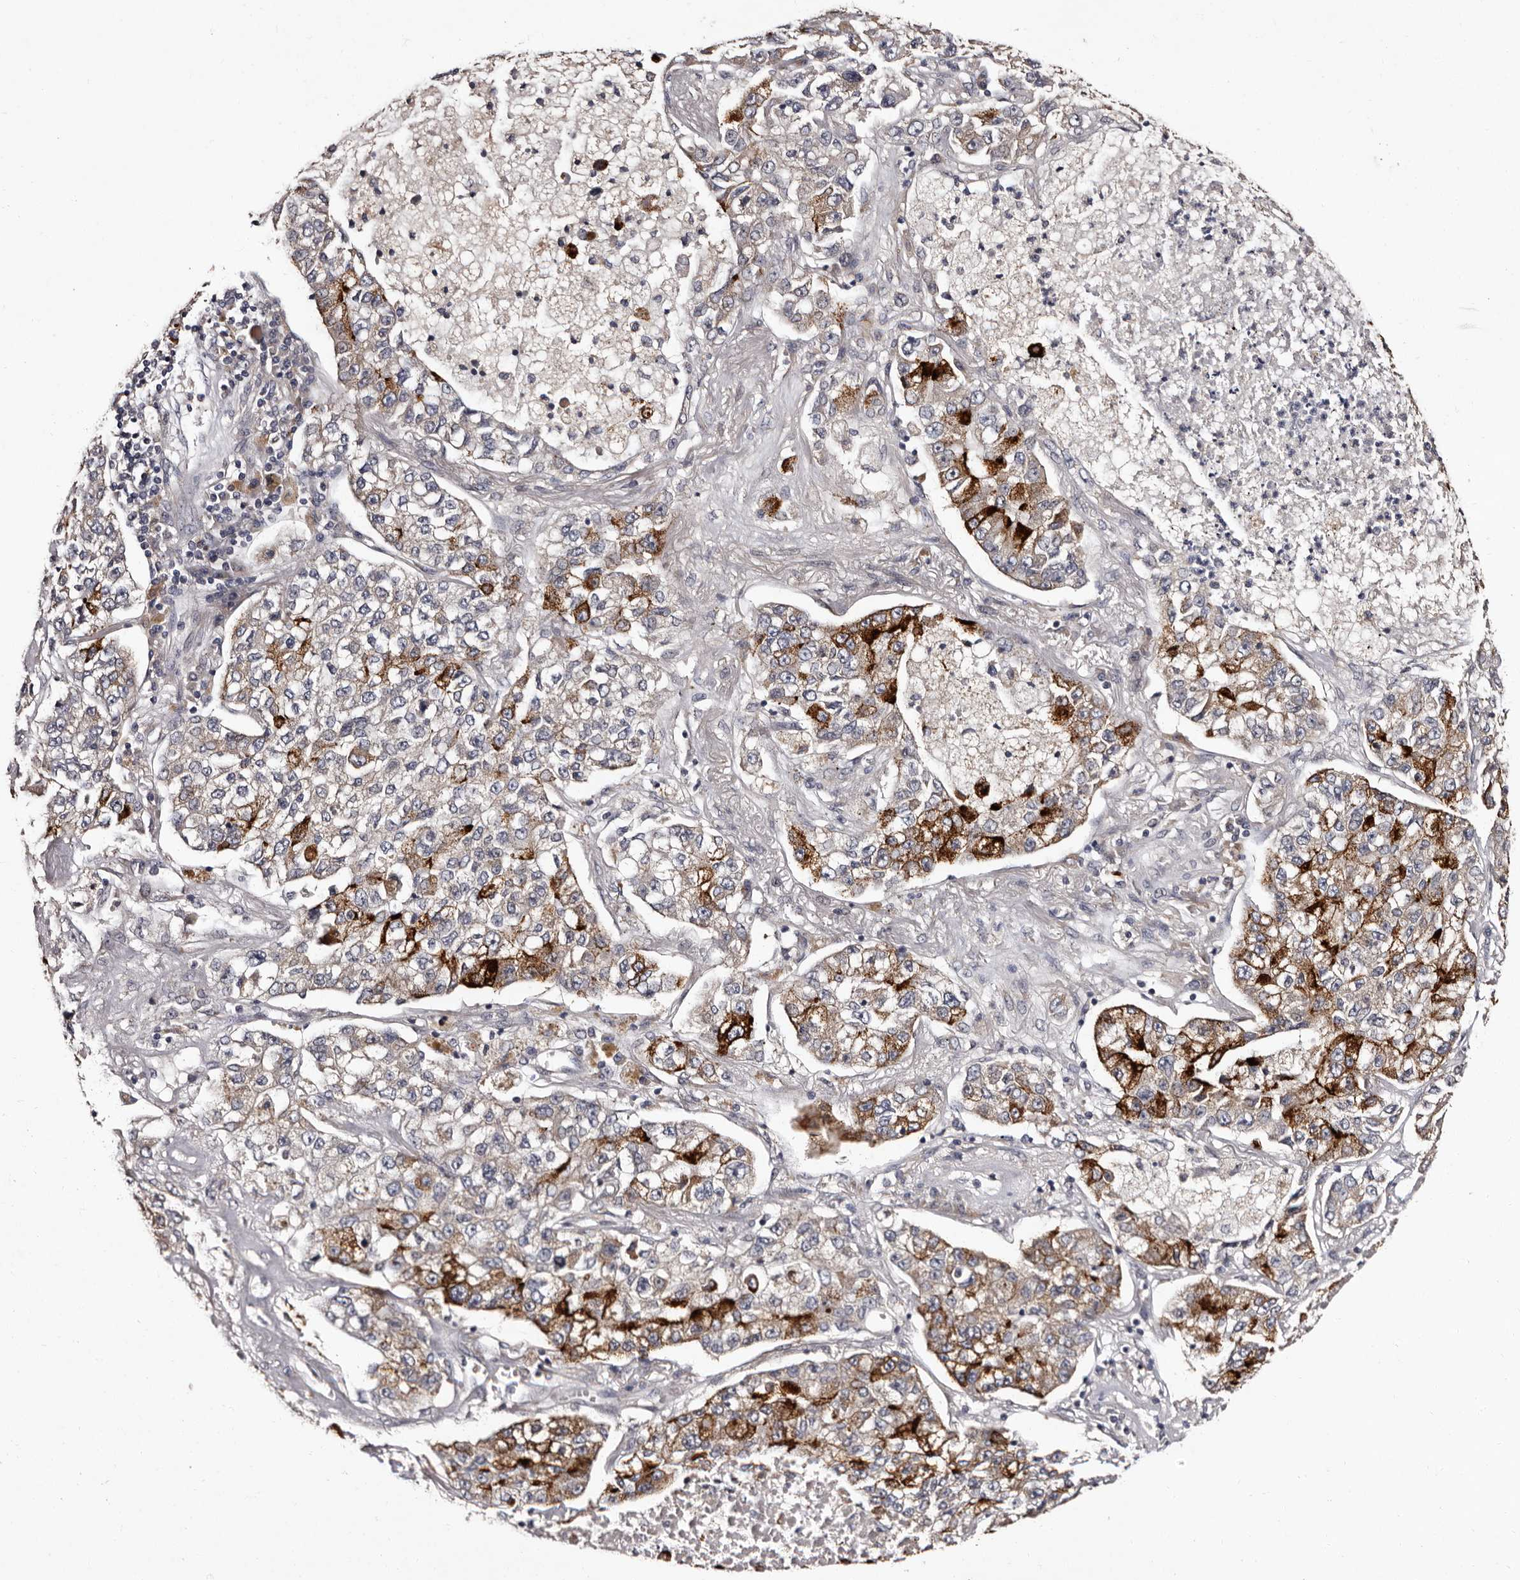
{"staining": {"intensity": "strong", "quantity": "<25%", "location": "cytoplasmic/membranous"}, "tissue": "lung cancer", "cell_type": "Tumor cells", "image_type": "cancer", "snomed": [{"axis": "morphology", "description": "Adenocarcinoma, NOS"}, {"axis": "topography", "description": "Lung"}], "caption": "Lung adenocarcinoma tissue reveals strong cytoplasmic/membranous positivity in about <25% of tumor cells", "gene": "FAM91A1", "patient": {"sex": "male", "age": 49}}